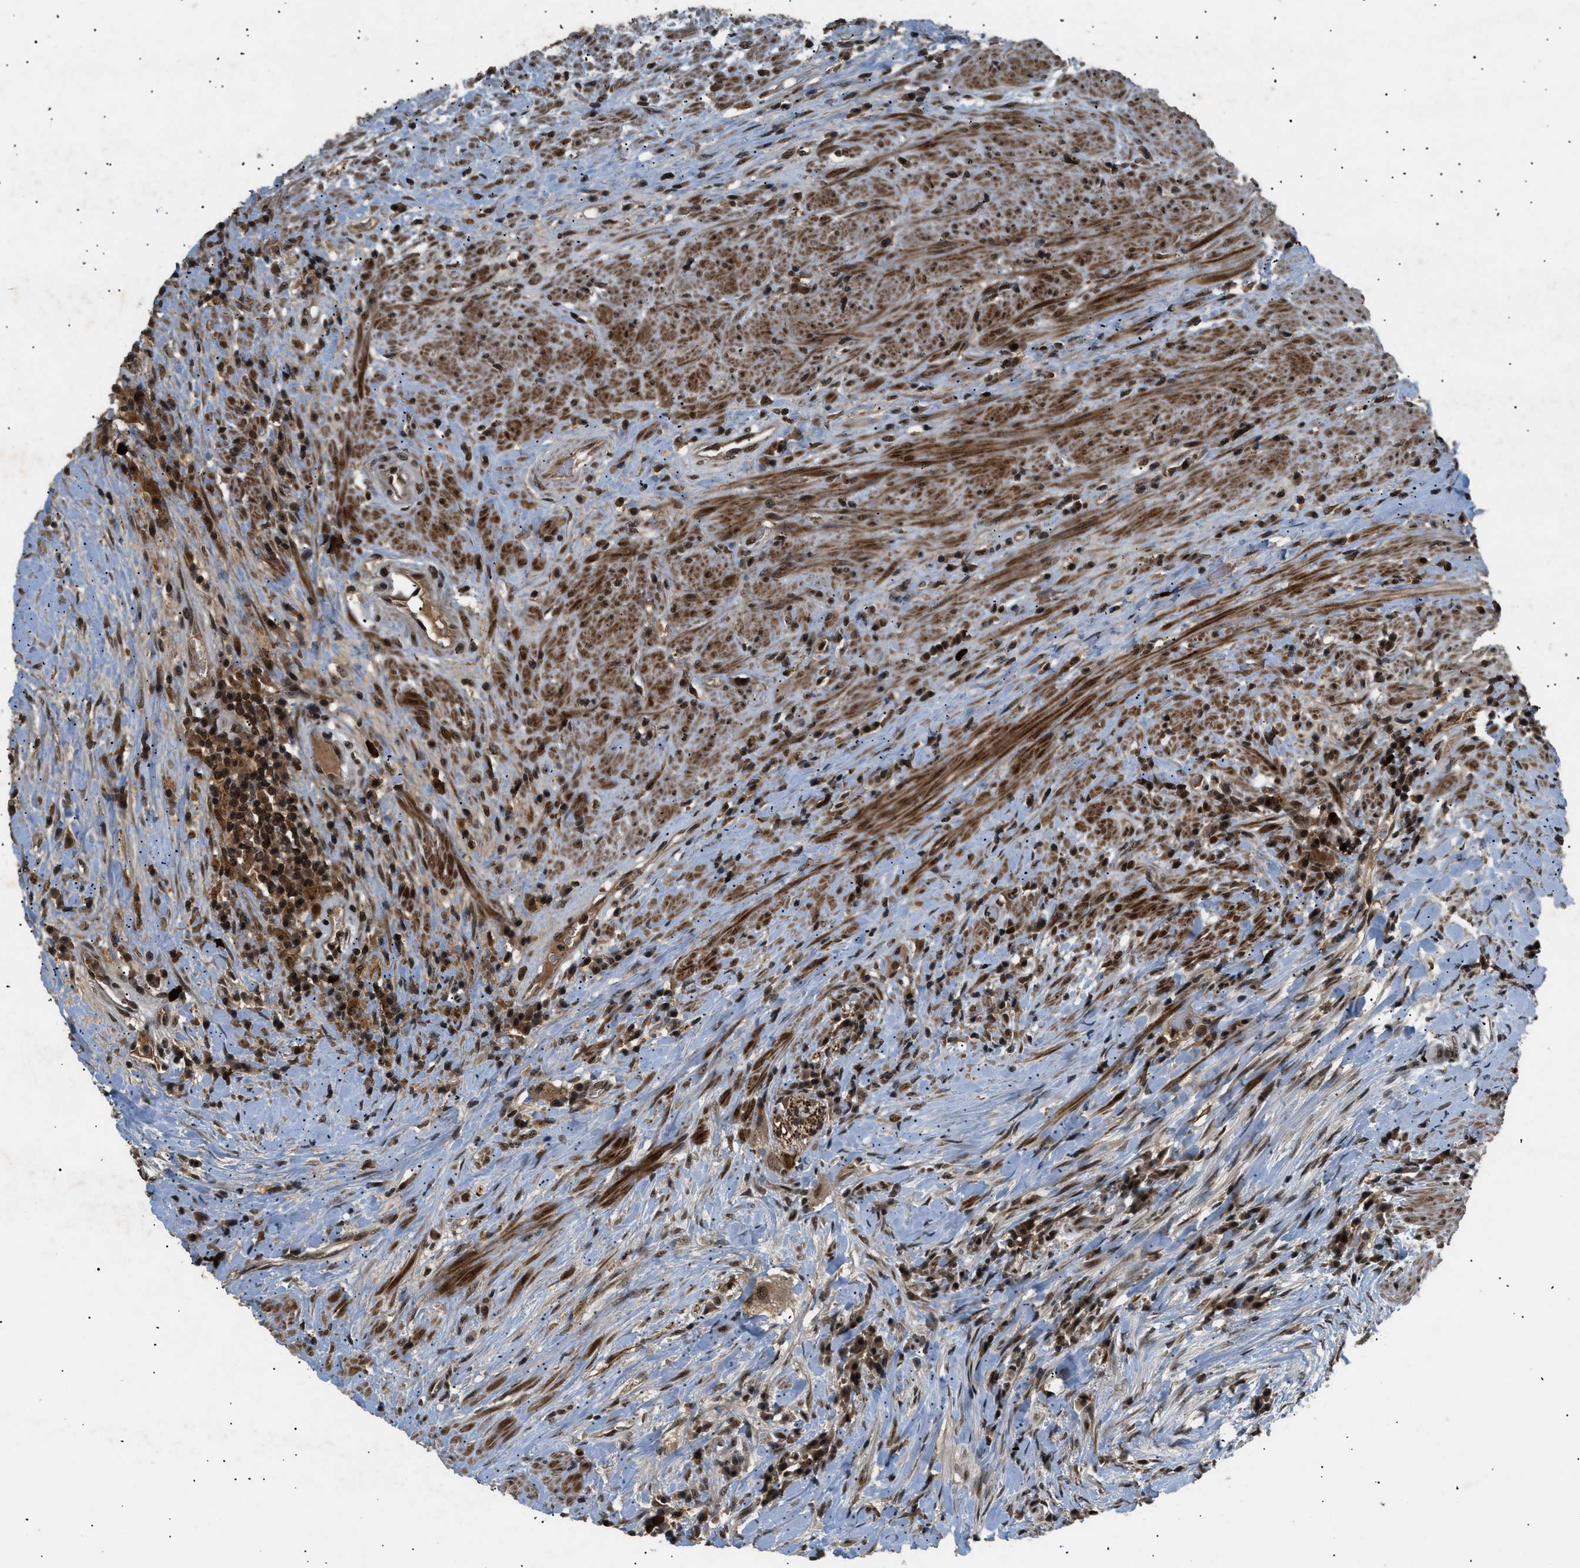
{"staining": {"intensity": "moderate", "quantity": ">75%", "location": "nuclear"}, "tissue": "colorectal cancer", "cell_type": "Tumor cells", "image_type": "cancer", "snomed": [{"axis": "morphology", "description": "Adenocarcinoma, NOS"}, {"axis": "topography", "description": "Rectum"}], "caption": "Colorectal adenocarcinoma stained with DAB (3,3'-diaminobenzidine) IHC shows medium levels of moderate nuclear positivity in approximately >75% of tumor cells.", "gene": "RBM5", "patient": {"sex": "male", "age": 72}}